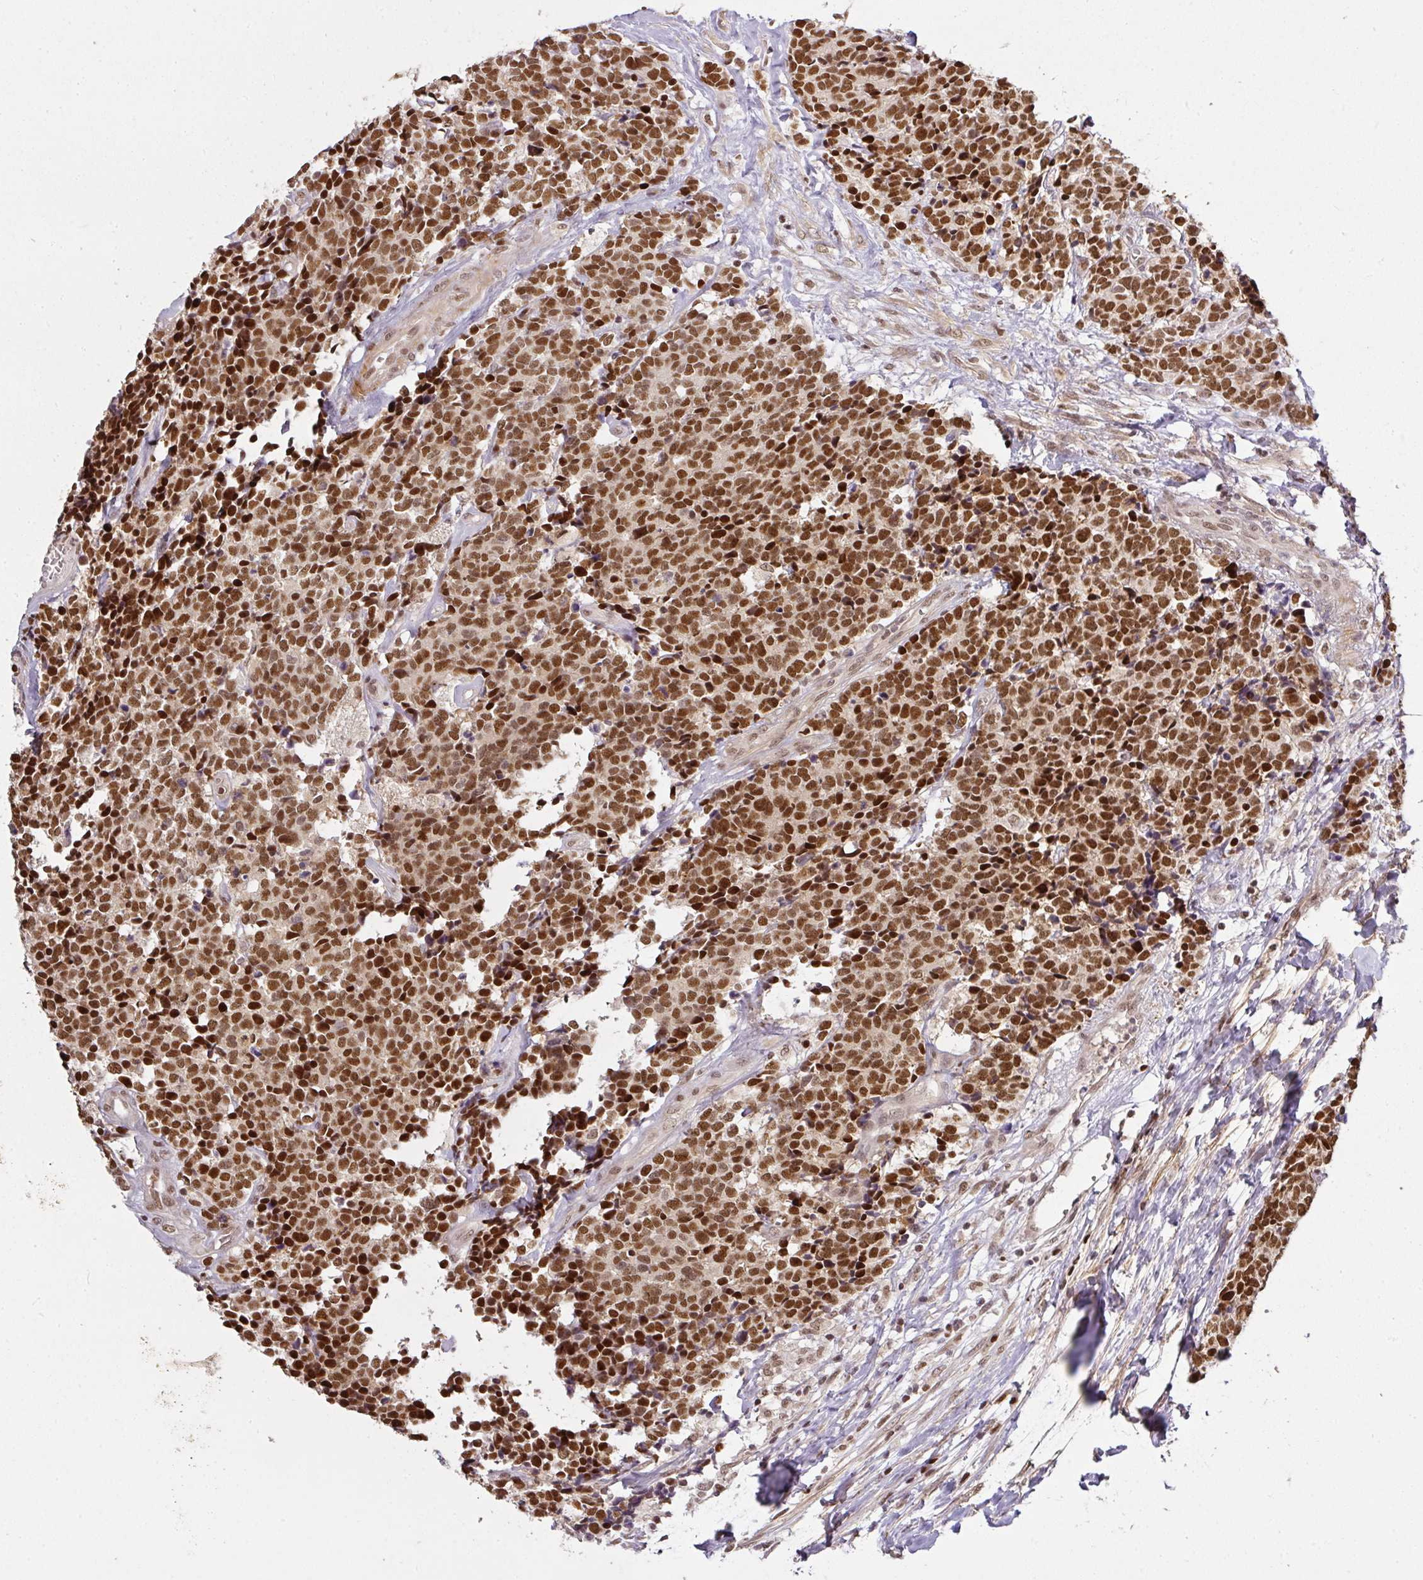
{"staining": {"intensity": "strong", "quantity": ">75%", "location": "nuclear"}, "tissue": "carcinoid", "cell_type": "Tumor cells", "image_type": "cancer", "snomed": [{"axis": "morphology", "description": "Carcinoid, malignant, NOS"}, {"axis": "topography", "description": "Skin"}], "caption": "This is a micrograph of immunohistochemistry (IHC) staining of carcinoid, which shows strong expression in the nuclear of tumor cells.", "gene": "GPRIN2", "patient": {"sex": "female", "age": 79}}